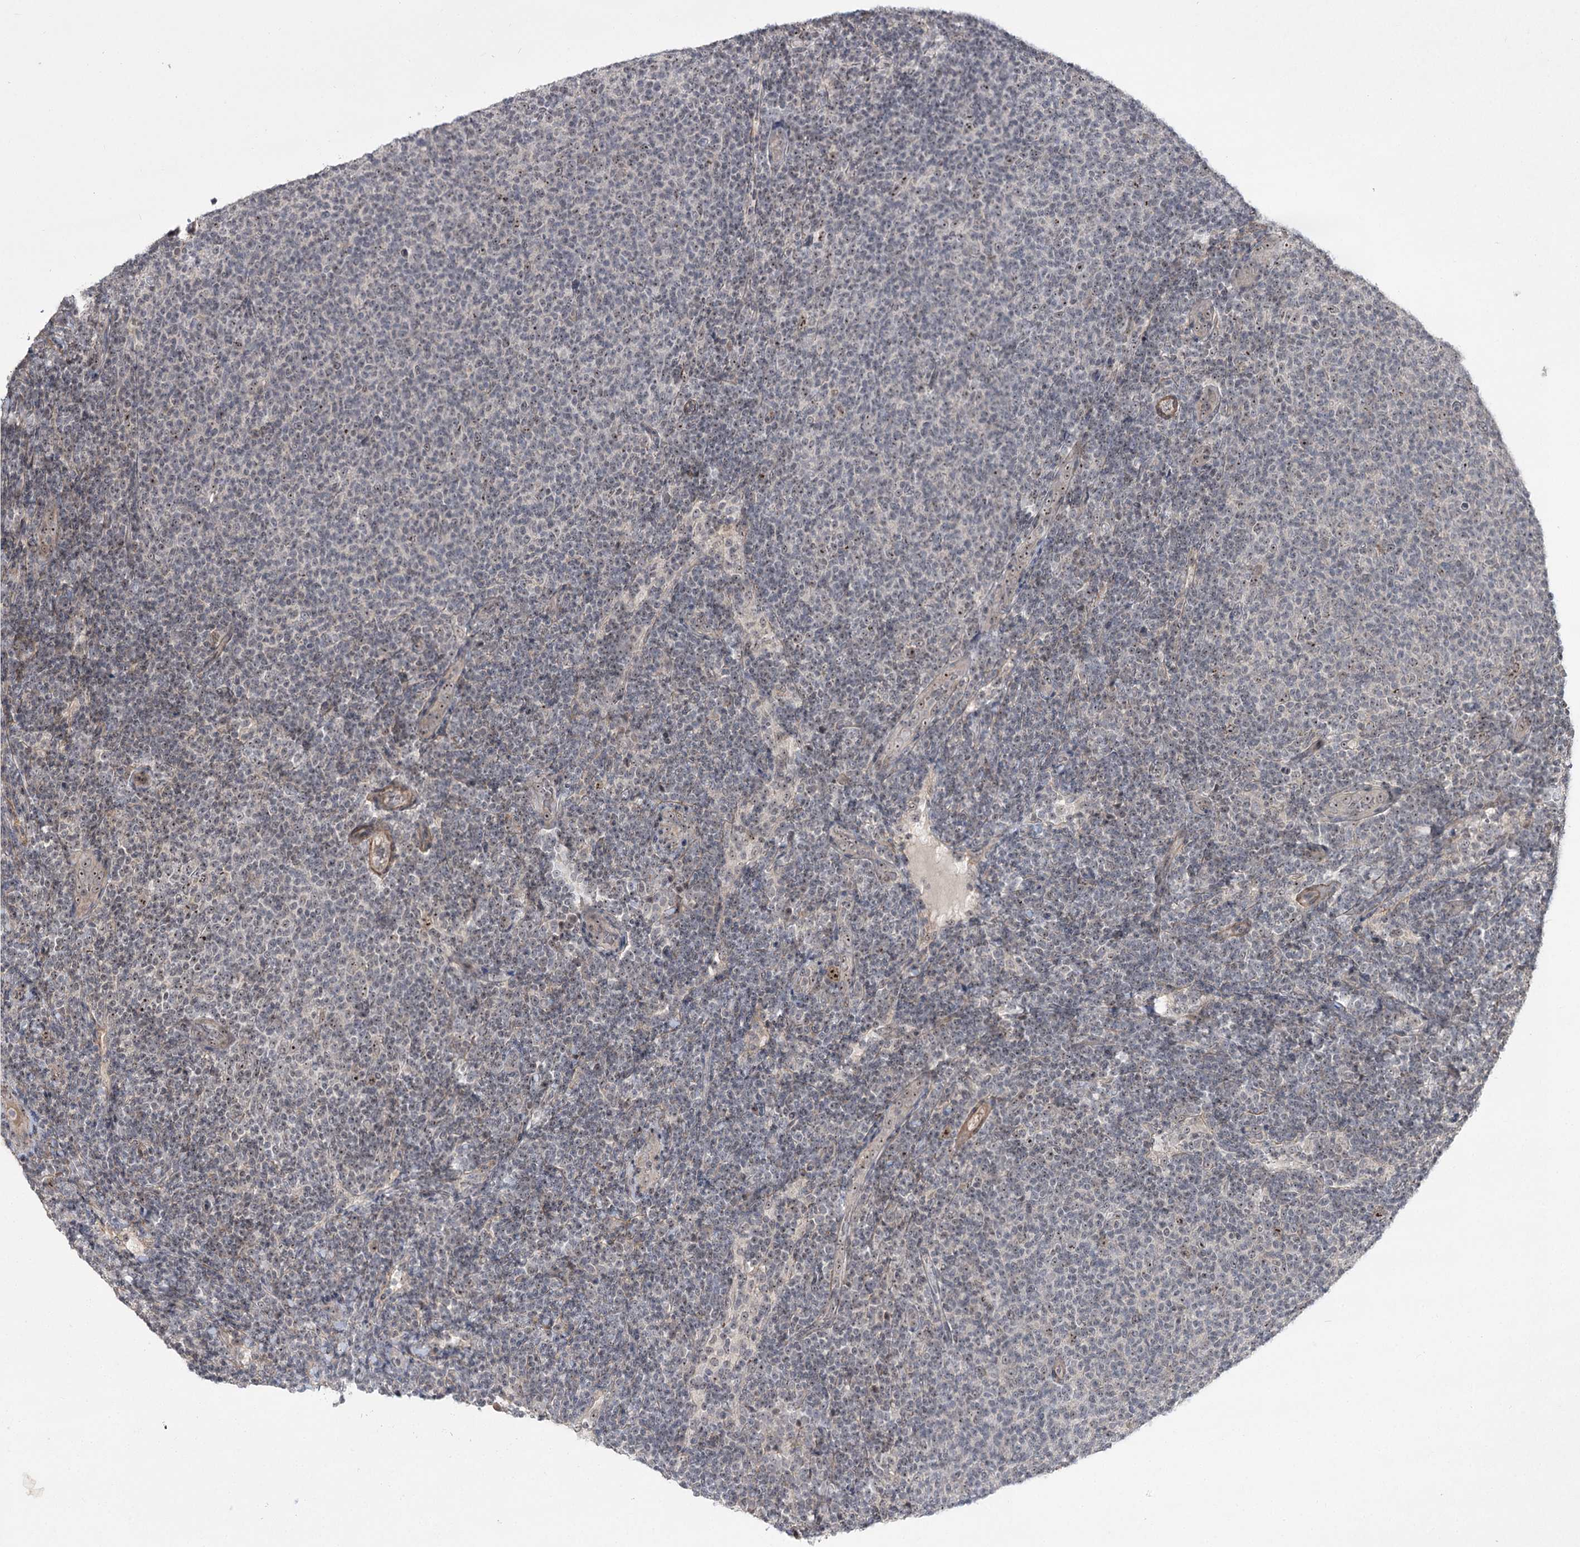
{"staining": {"intensity": "negative", "quantity": "none", "location": "none"}, "tissue": "lymphoma", "cell_type": "Tumor cells", "image_type": "cancer", "snomed": [{"axis": "morphology", "description": "Malignant lymphoma, non-Hodgkin's type, Low grade"}, {"axis": "topography", "description": "Lymph node"}], "caption": "A photomicrograph of human low-grade malignant lymphoma, non-Hodgkin's type is negative for staining in tumor cells.", "gene": "CCDC59", "patient": {"sex": "male", "age": 66}}